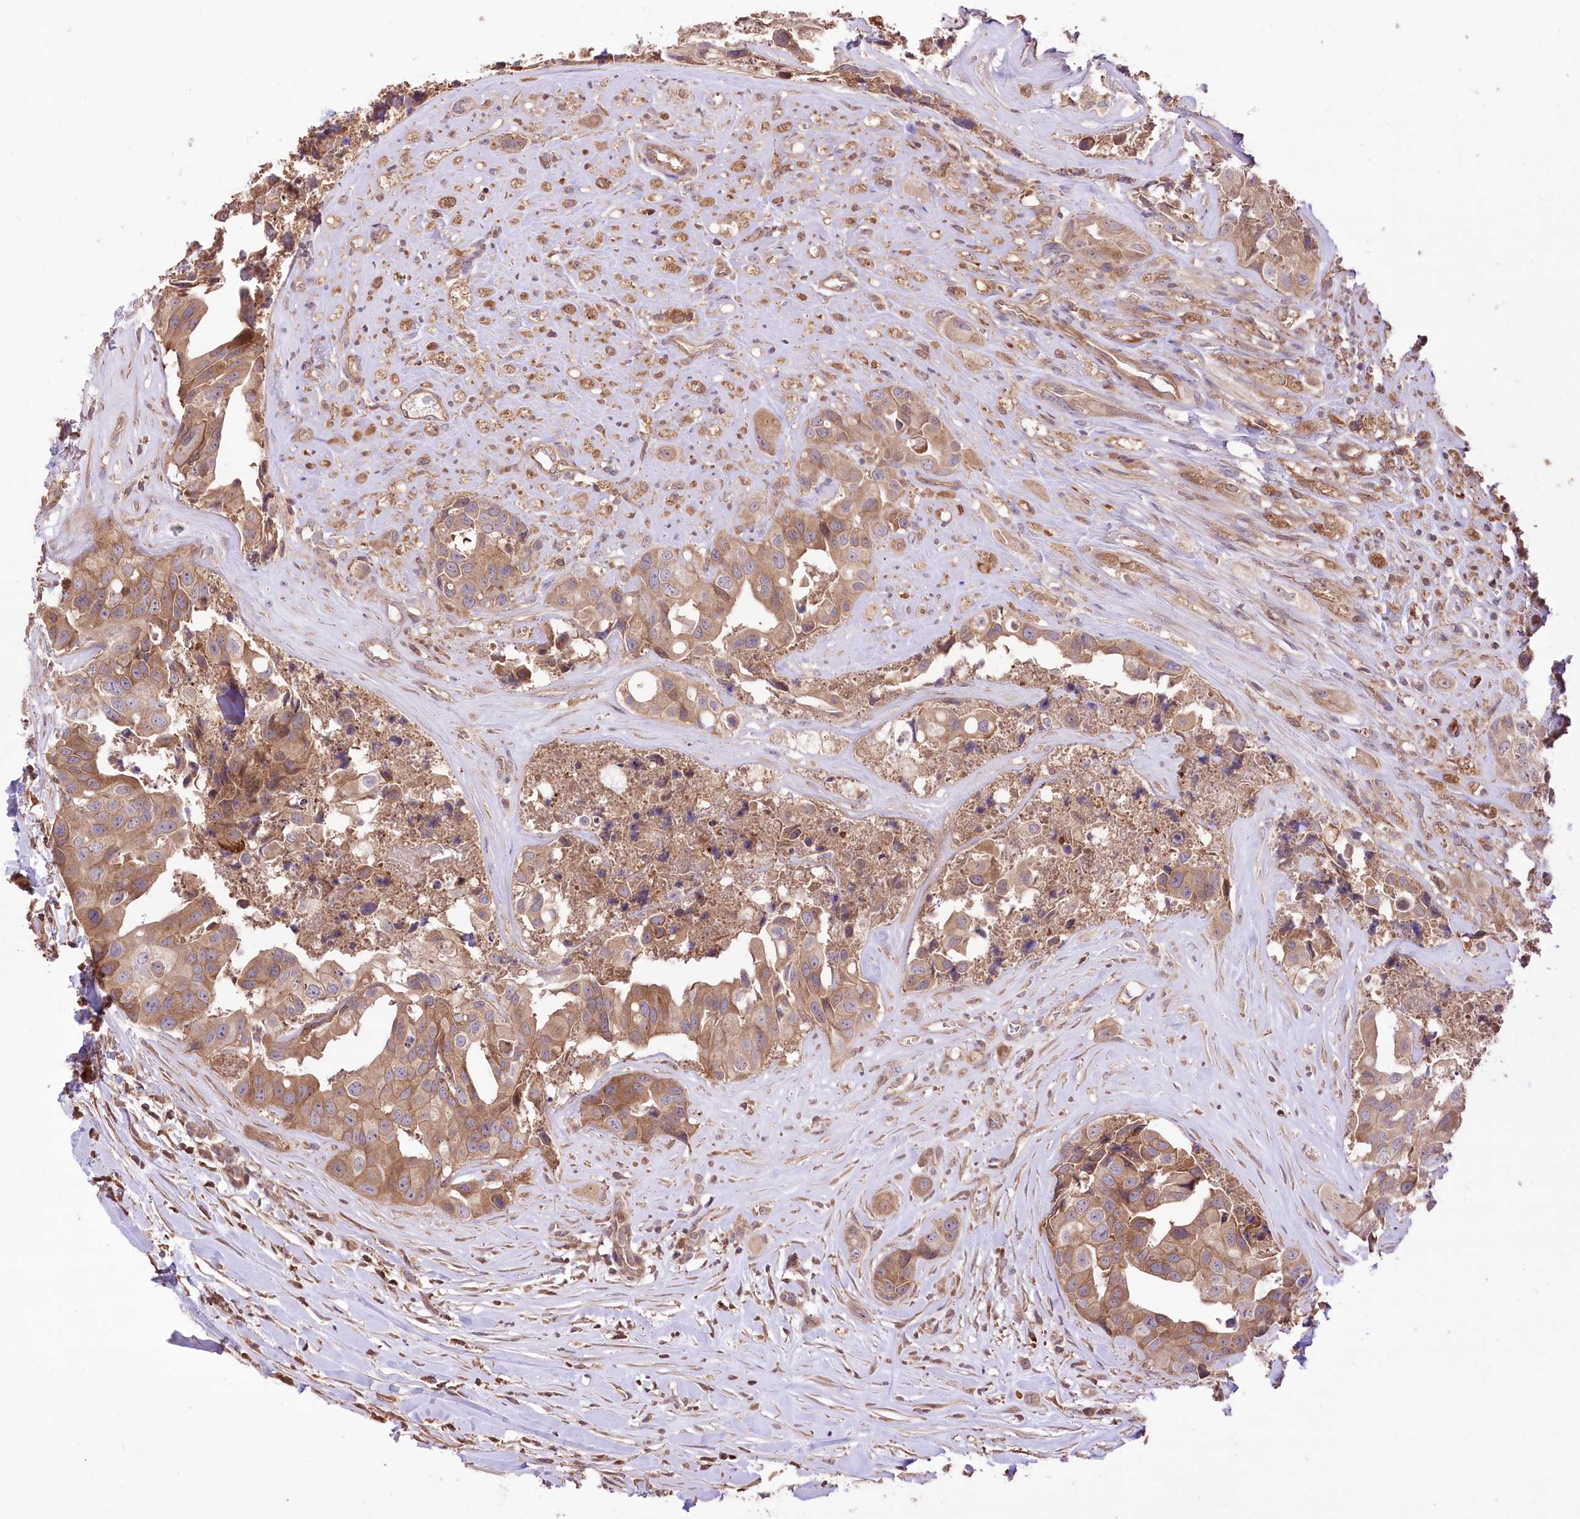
{"staining": {"intensity": "moderate", "quantity": ">75%", "location": "cytoplasmic/membranous"}, "tissue": "head and neck cancer", "cell_type": "Tumor cells", "image_type": "cancer", "snomed": [{"axis": "morphology", "description": "Adenocarcinoma, NOS"}, {"axis": "morphology", "description": "Adenocarcinoma, metastatic, NOS"}, {"axis": "topography", "description": "Head-Neck"}], "caption": "High-magnification brightfield microscopy of head and neck adenocarcinoma stained with DAB (3,3'-diaminobenzidine) (brown) and counterstained with hematoxylin (blue). tumor cells exhibit moderate cytoplasmic/membranous expression is appreciated in approximately>75% of cells. (IHC, brightfield microscopy, high magnification).", "gene": "XYLB", "patient": {"sex": "male", "age": 75}}